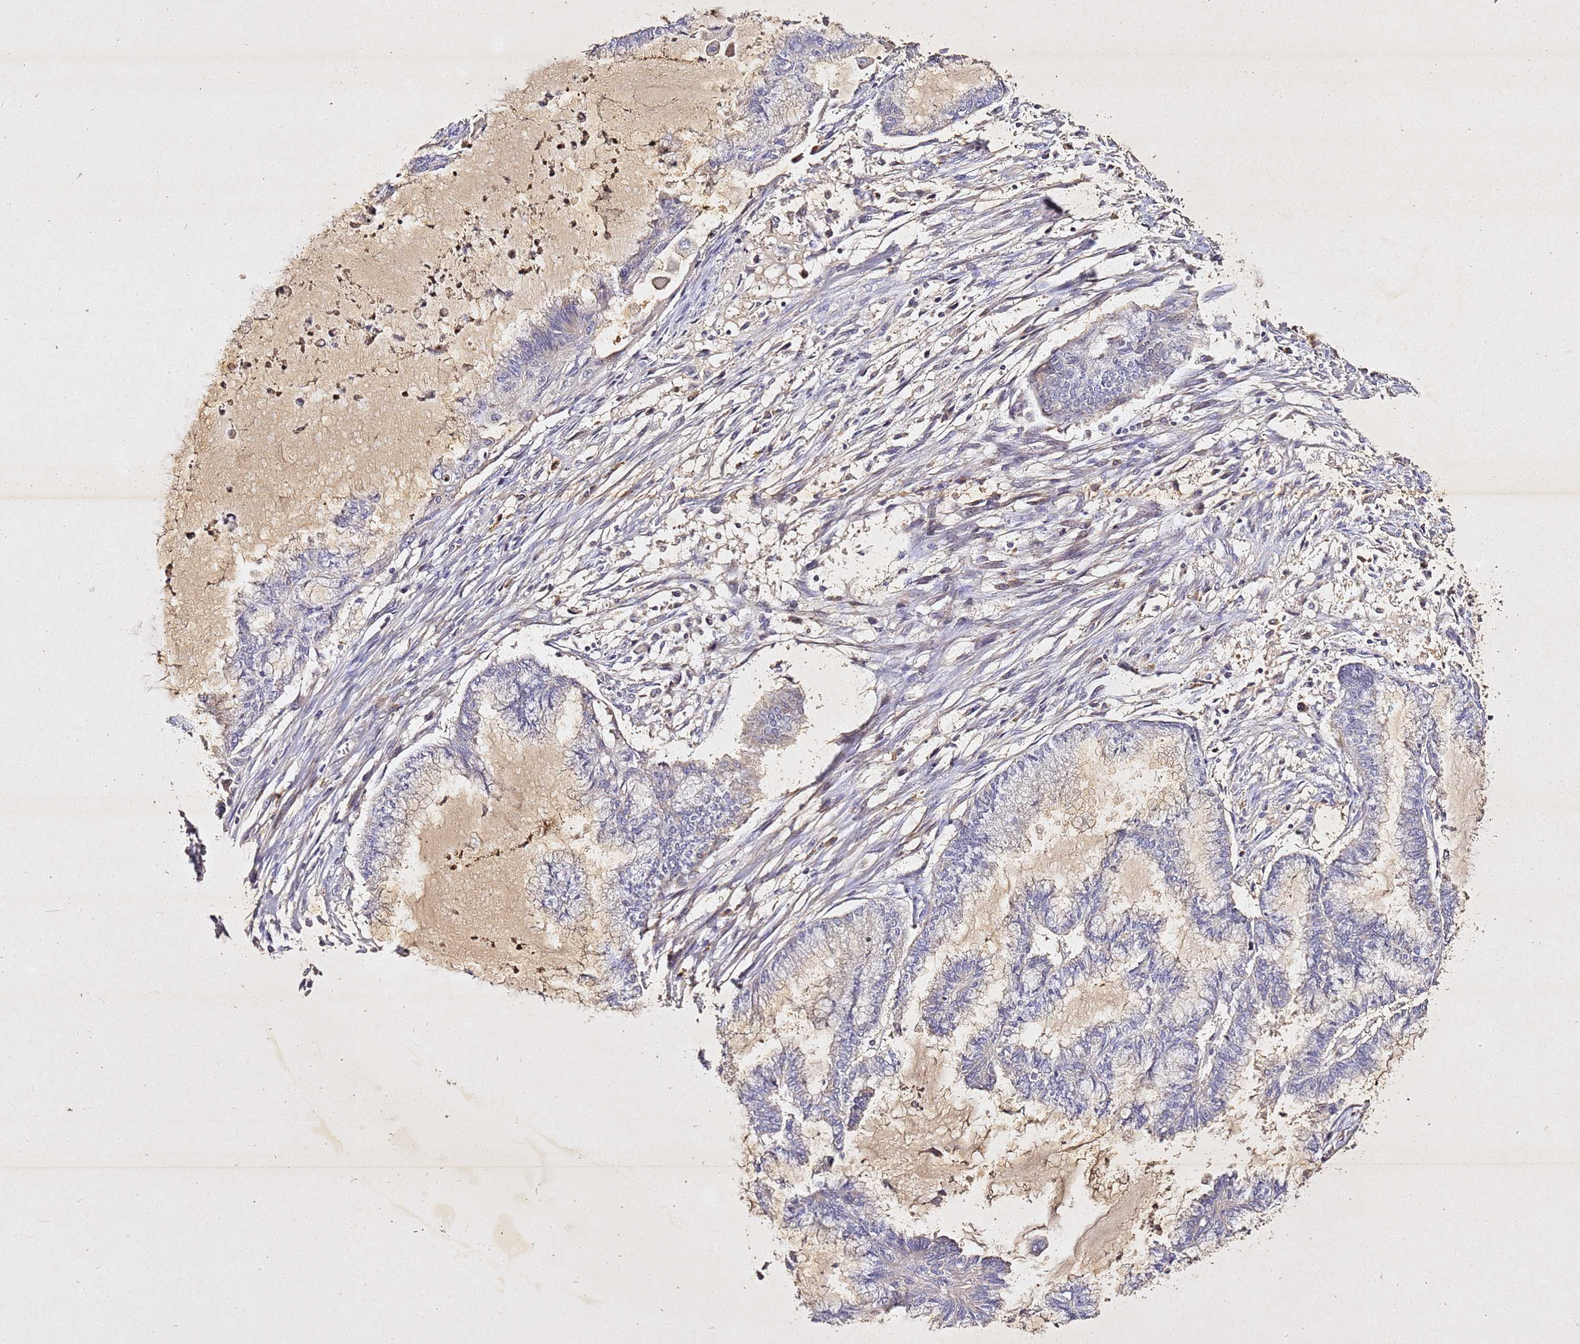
{"staining": {"intensity": "negative", "quantity": "none", "location": "none"}, "tissue": "endometrial cancer", "cell_type": "Tumor cells", "image_type": "cancer", "snomed": [{"axis": "morphology", "description": "Adenocarcinoma, NOS"}, {"axis": "topography", "description": "Endometrium"}], "caption": "A high-resolution micrograph shows IHC staining of endometrial adenocarcinoma, which reveals no significant positivity in tumor cells. The staining was performed using DAB (3,3'-diaminobenzidine) to visualize the protein expression in brown, while the nuclei were stained in blue with hematoxylin (Magnification: 20x).", "gene": "SV2B", "patient": {"sex": "female", "age": 86}}